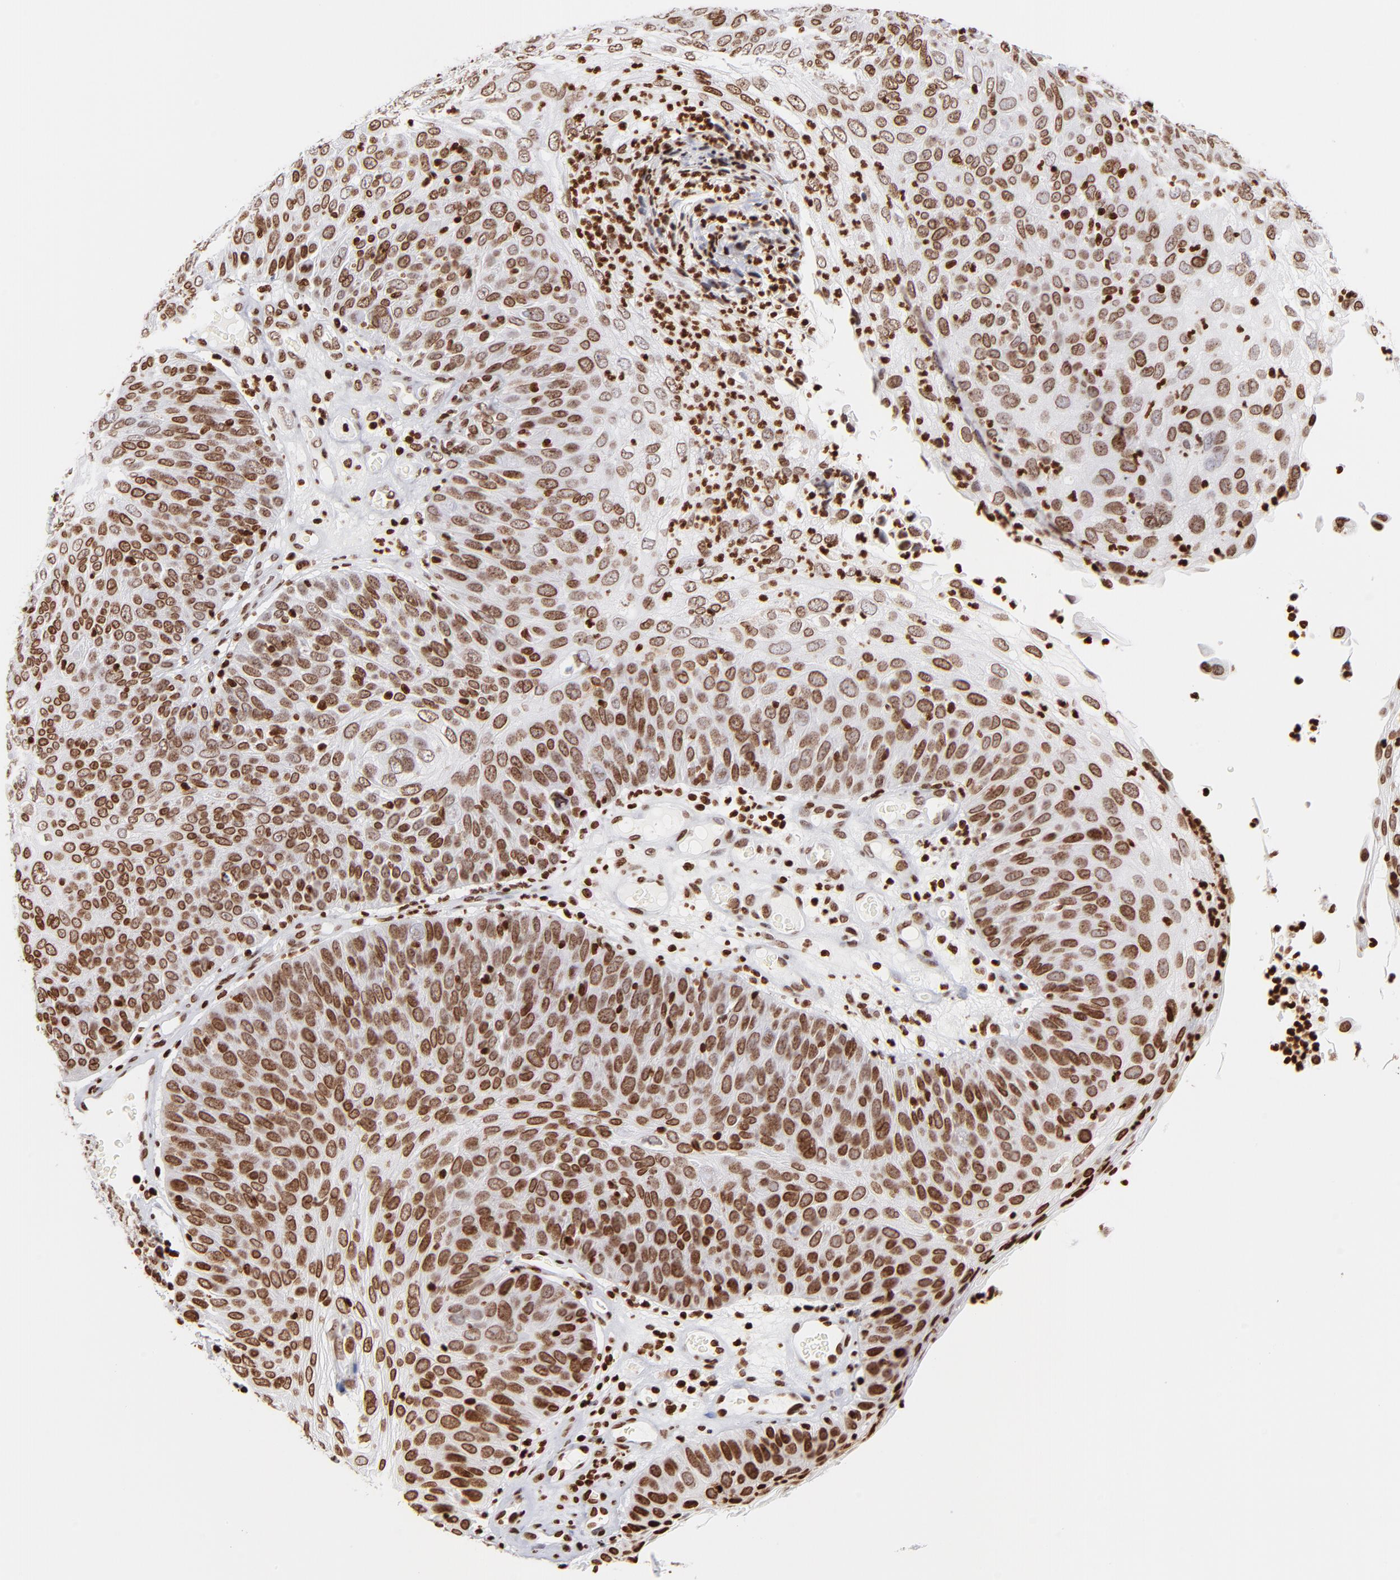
{"staining": {"intensity": "moderate", "quantity": ">75%", "location": "cytoplasmic/membranous"}, "tissue": "skin cancer", "cell_type": "Tumor cells", "image_type": "cancer", "snomed": [{"axis": "morphology", "description": "Squamous cell carcinoma, NOS"}, {"axis": "topography", "description": "Skin"}], "caption": "Tumor cells exhibit medium levels of moderate cytoplasmic/membranous expression in approximately >75% of cells in human skin squamous cell carcinoma.", "gene": "RTL4", "patient": {"sex": "male", "age": 87}}